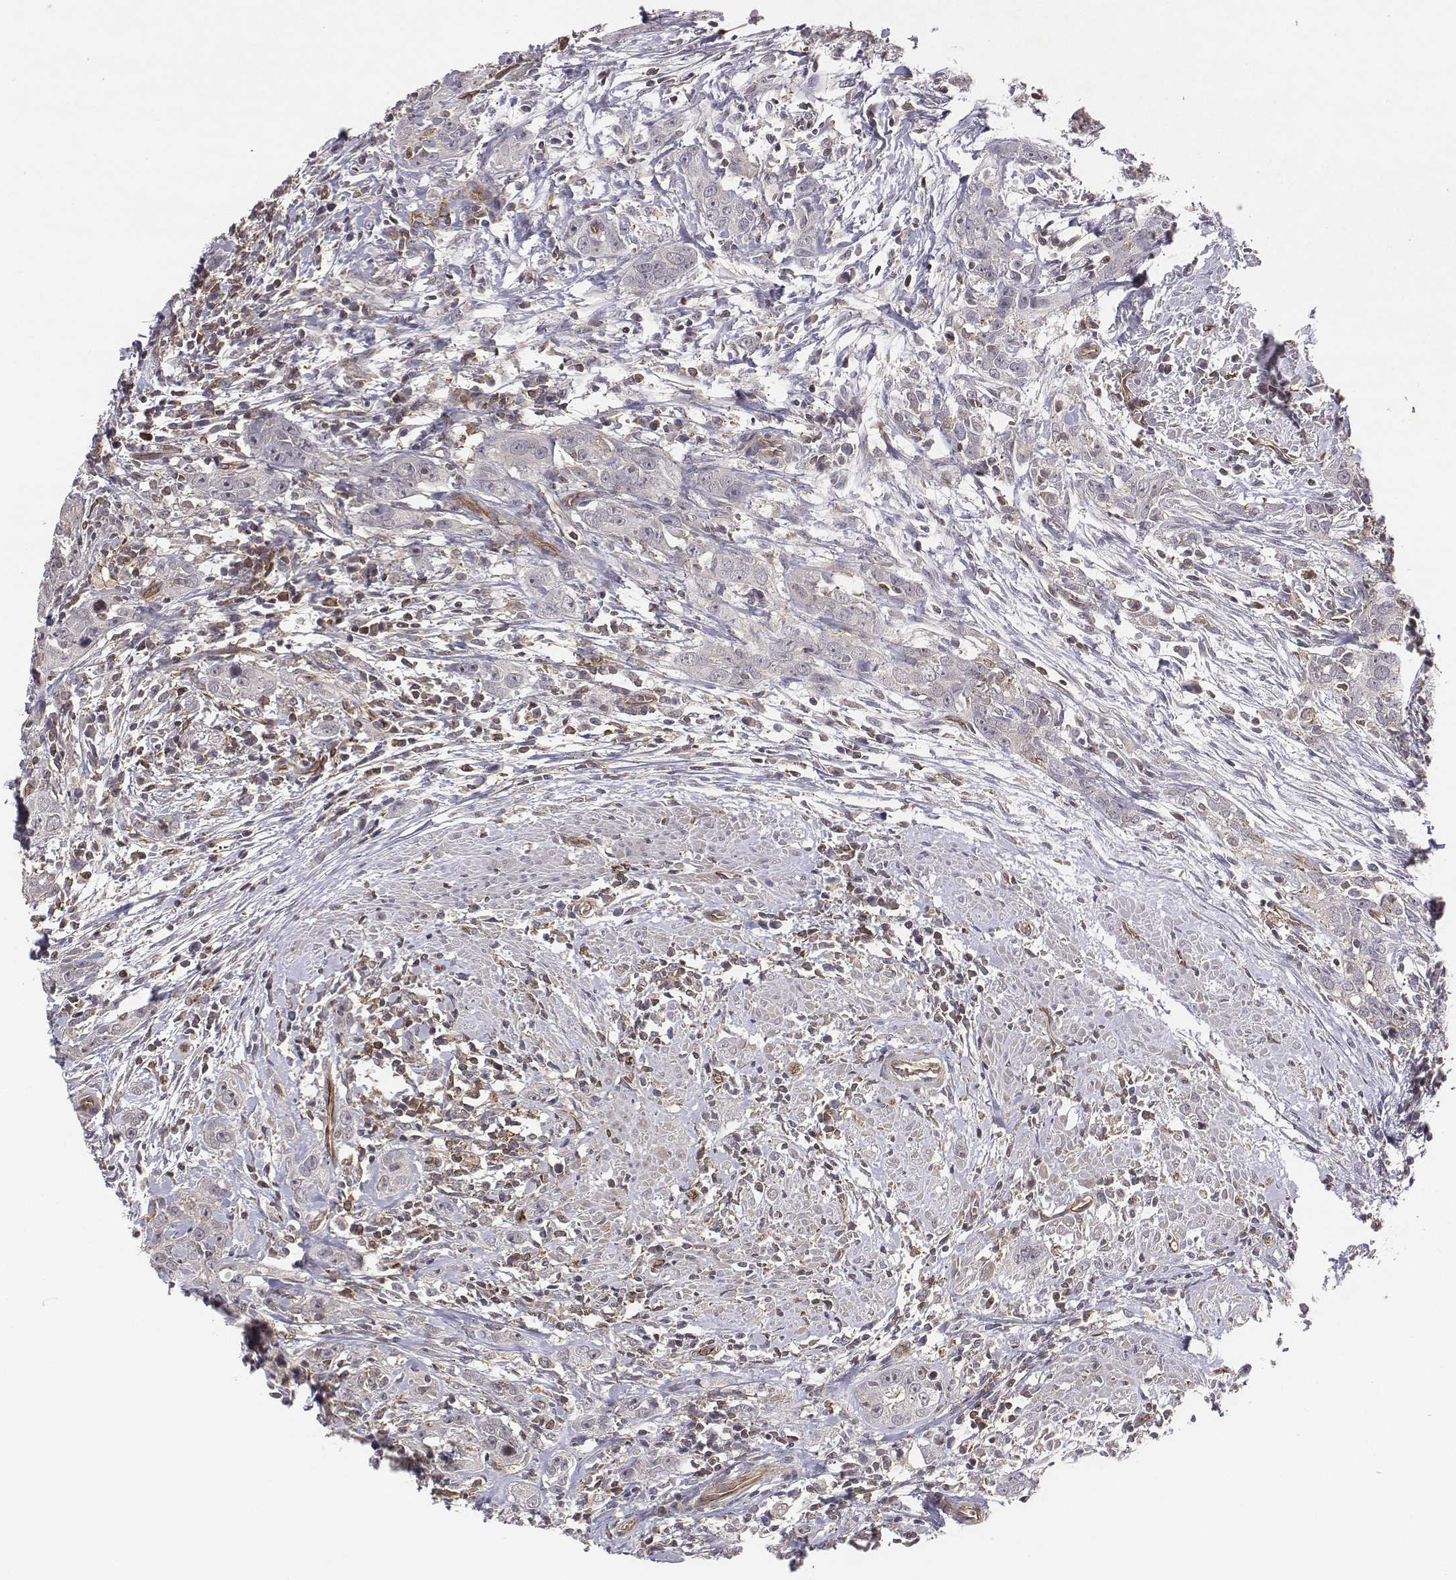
{"staining": {"intensity": "negative", "quantity": "none", "location": "none"}, "tissue": "urothelial cancer", "cell_type": "Tumor cells", "image_type": "cancer", "snomed": [{"axis": "morphology", "description": "Urothelial carcinoma, High grade"}, {"axis": "topography", "description": "Urinary bladder"}], "caption": "This photomicrograph is of high-grade urothelial carcinoma stained with IHC to label a protein in brown with the nuclei are counter-stained blue. There is no positivity in tumor cells. Brightfield microscopy of IHC stained with DAB (3,3'-diaminobenzidine) (brown) and hematoxylin (blue), captured at high magnification.", "gene": "PTPRG", "patient": {"sex": "male", "age": 83}}